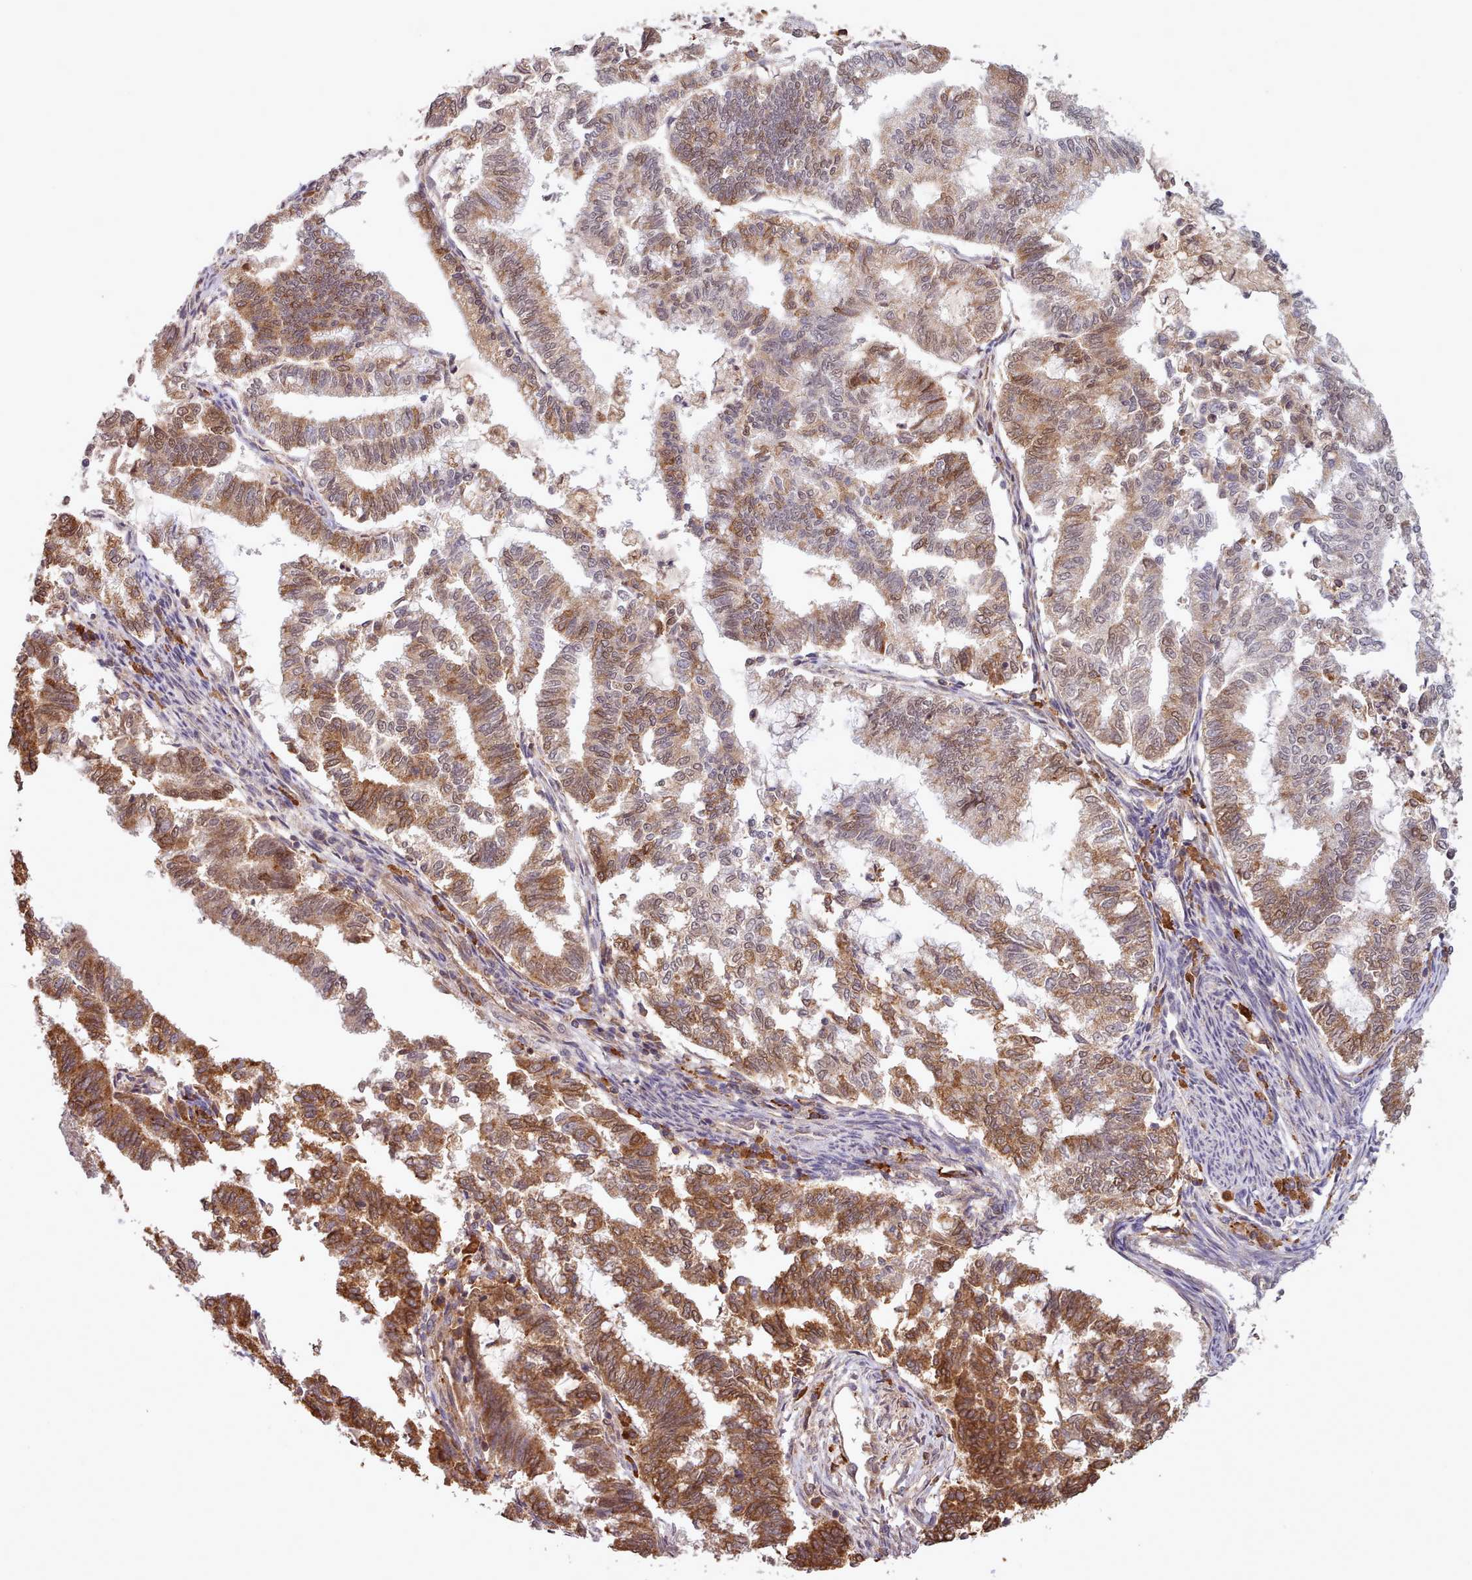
{"staining": {"intensity": "moderate", "quantity": ">75%", "location": "cytoplasmic/membranous,nuclear"}, "tissue": "endometrial cancer", "cell_type": "Tumor cells", "image_type": "cancer", "snomed": [{"axis": "morphology", "description": "Adenocarcinoma, NOS"}, {"axis": "topography", "description": "Endometrium"}], "caption": "This image reveals adenocarcinoma (endometrial) stained with IHC to label a protein in brown. The cytoplasmic/membranous and nuclear of tumor cells show moderate positivity for the protein. Nuclei are counter-stained blue.", "gene": "PIP4P1", "patient": {"sex": "female", "age": 79}}